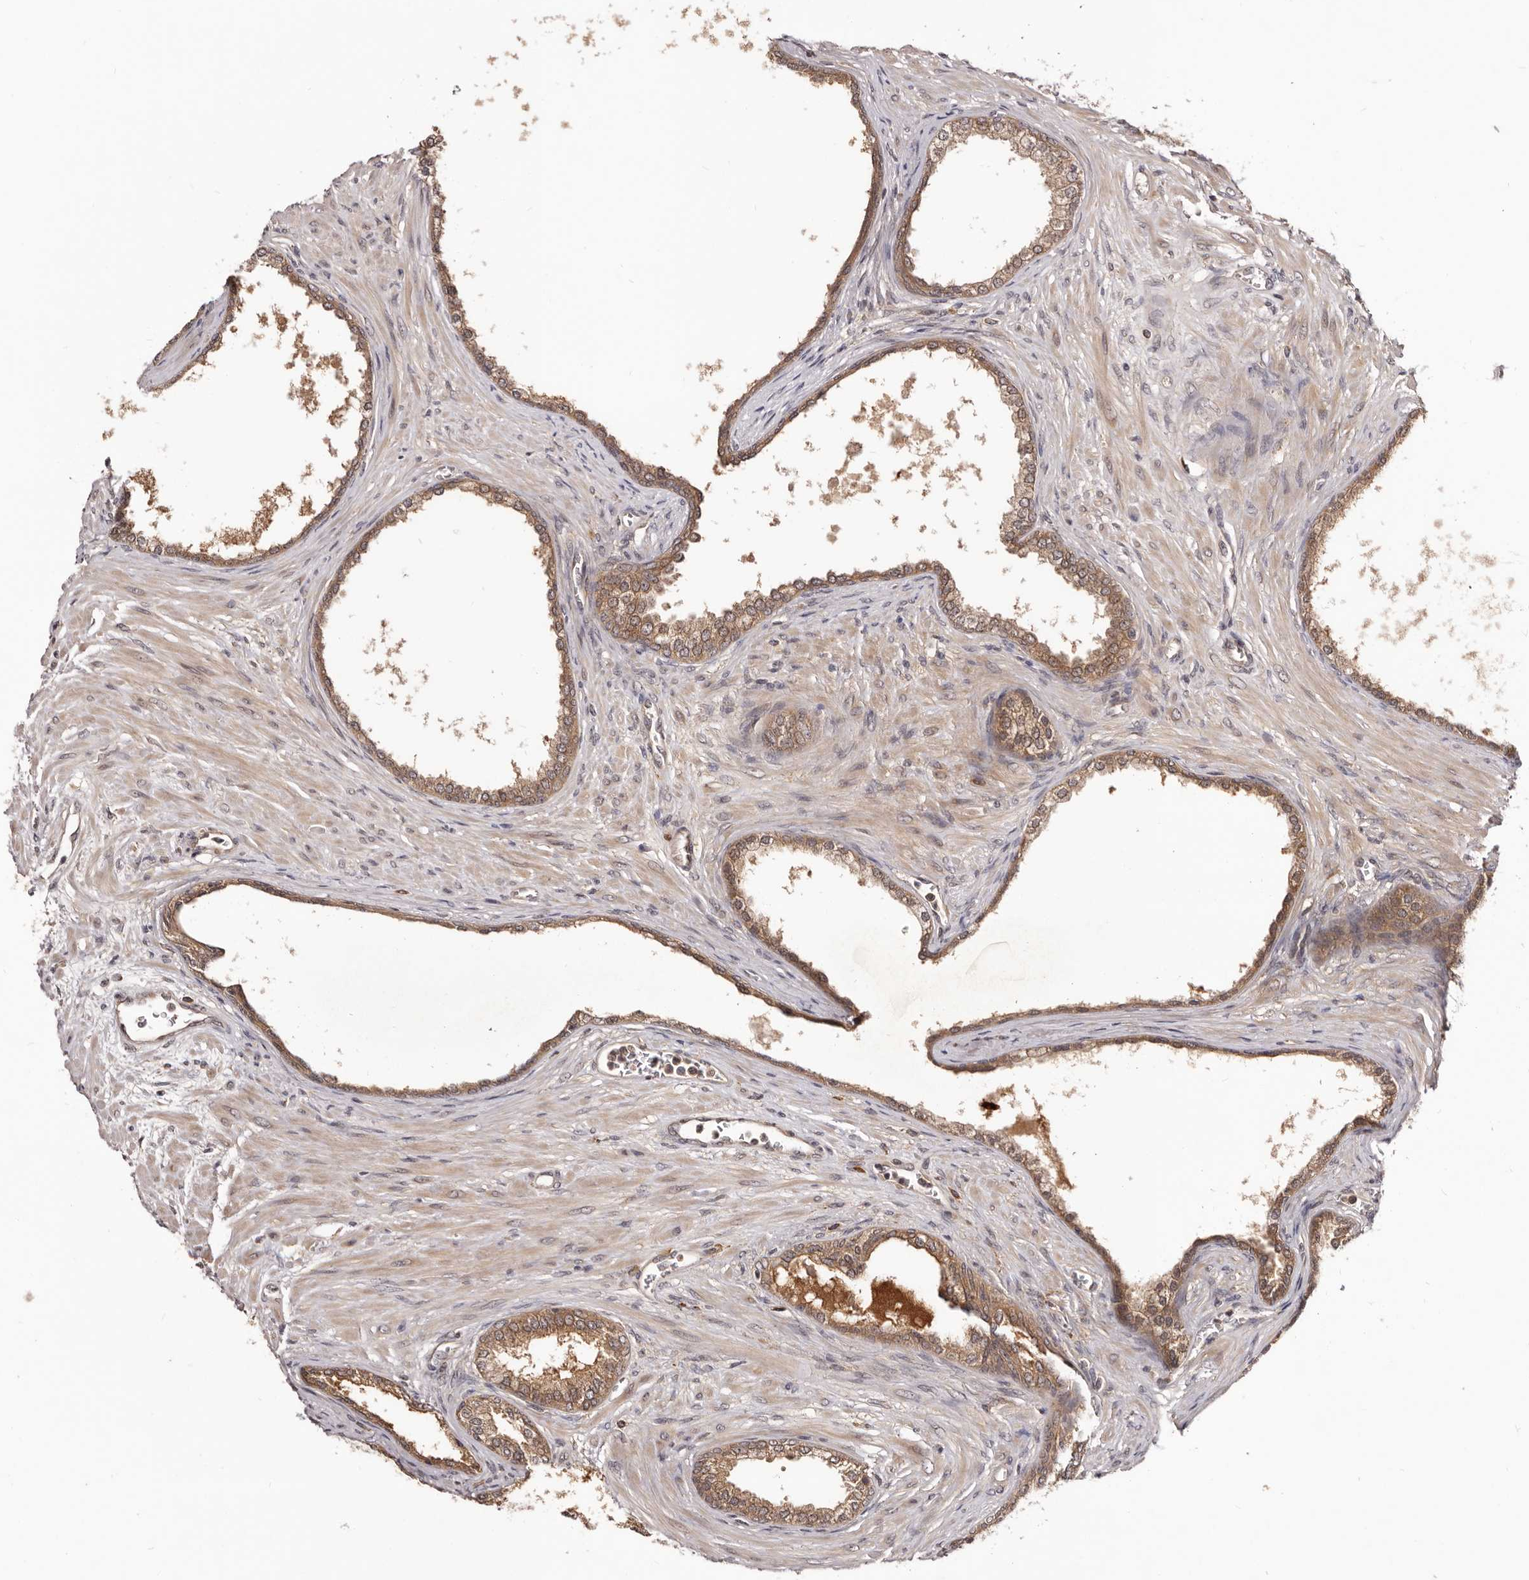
{"staining": {"intensity": "moderate", "quantity": ">75%", "location": "cytoplasmic/membranous"}, "tissue": "prostate cancer", "cell_type": "Tumor cells", "image_type": "cancer", "snomed": [{"axis": "morphology", "description": "Normal tissue, NOS"}, {"axis": "morphology", "description": "Adenocarcinoma, Low grade"}, {"axis": "topography", "description": "Prostate"}, {"axis": "topography", "description": "Peripheral nerve tissue"}], "caption": "Prostate adenocarcinoma (low-grade) stained with a protein marker shows moderate staining in tumor cells.", "gene": "MDP1", "patient": {"sex": "male", "age": 71}}